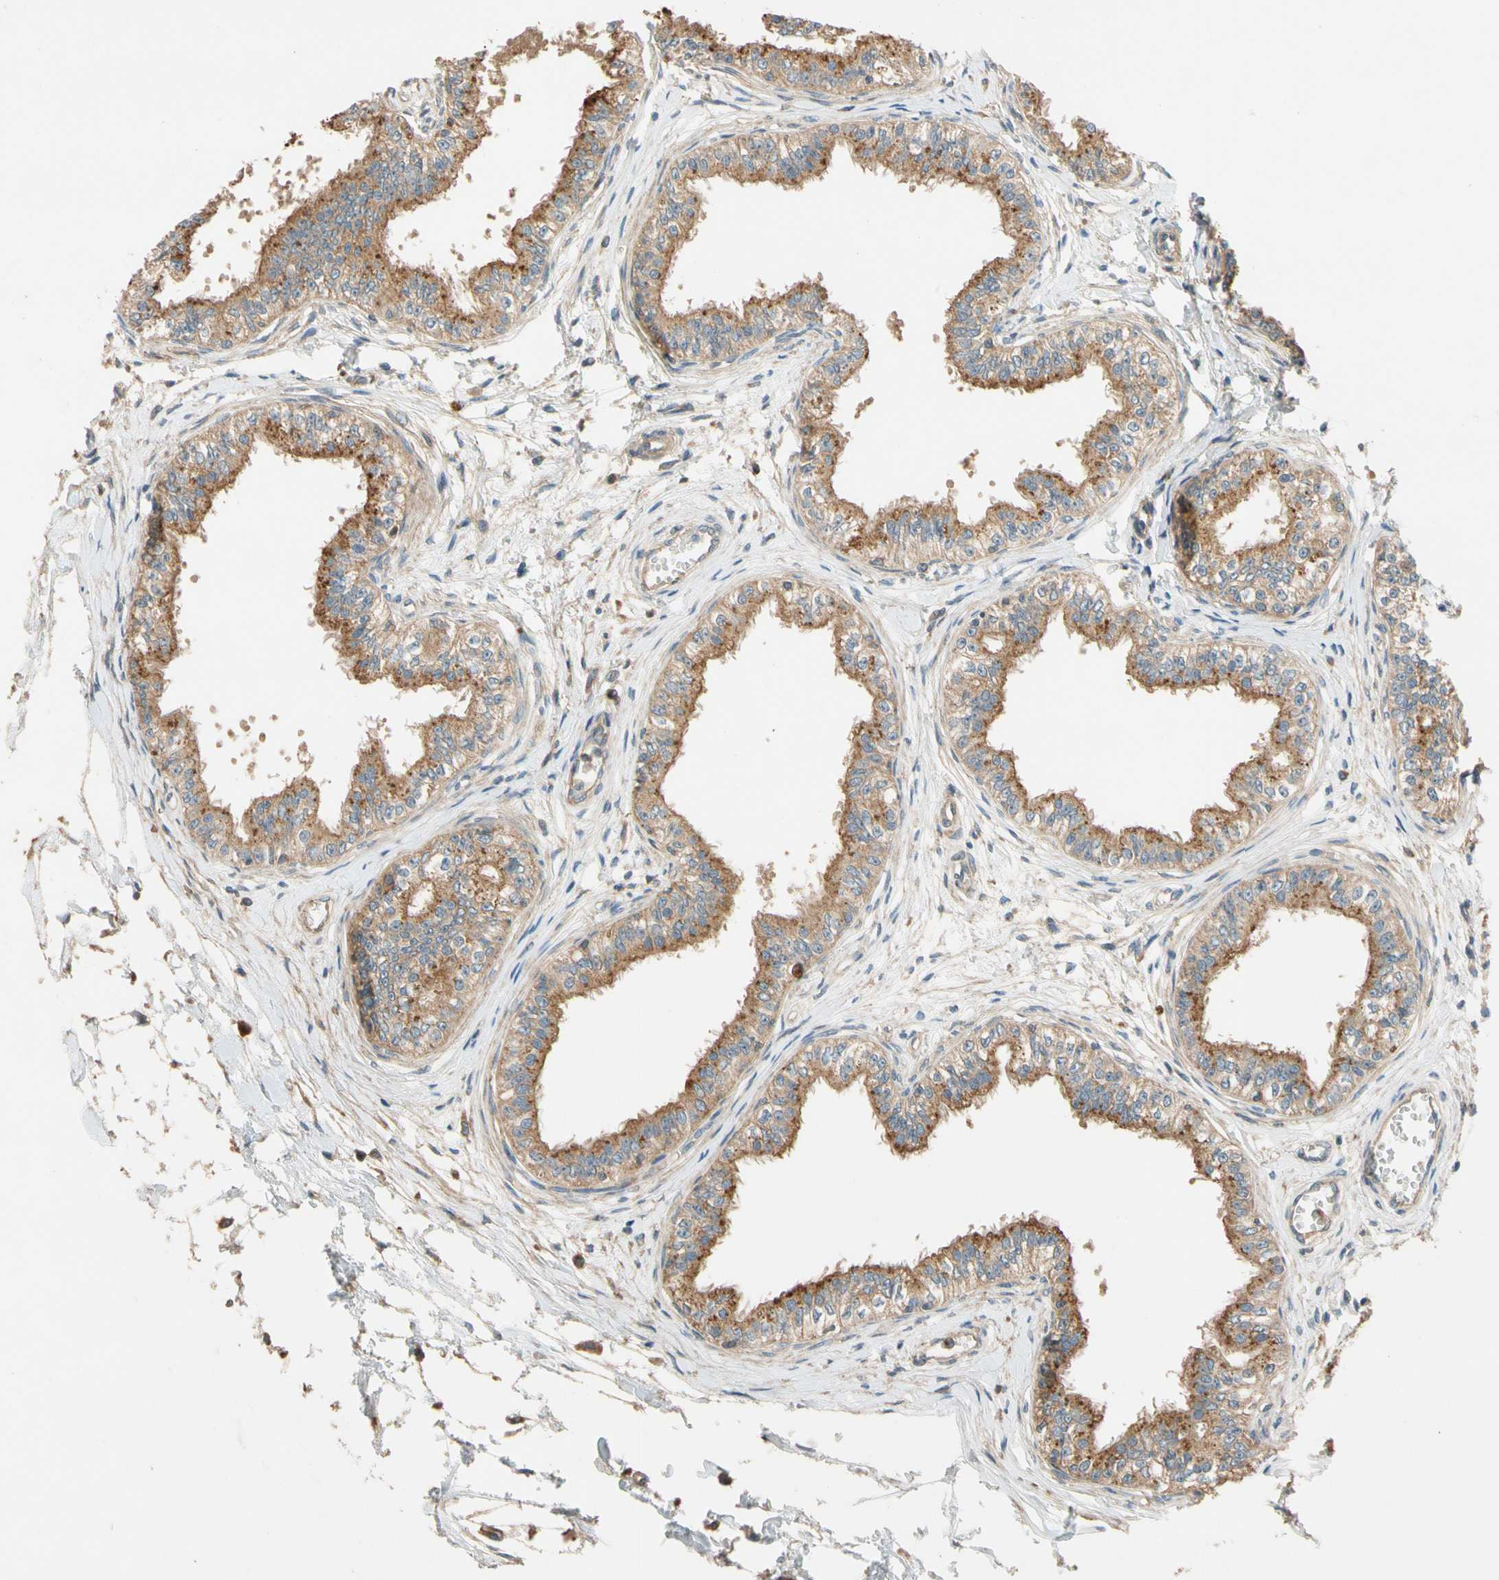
{"staining": {"intensity": "strong", "quantity": "25%-75%", "location": "cytoplasmic/membranous"}, "tissue": "epididymis", "cell_type": "Glandular cells", "image_type": "normal", "snomed": [{"axis": "morphology", "description": "Normal tissue, NOS"}, {"axis": "morphology", "description": "Adenocarcinoma, metastatic, NOS"}, {"axis": "topography", "description": "Testis"}, {"axis": "topography", "description": "Epididymis"}], "caption": "IHC histopathology image of benign epididymis stained for a protein (brown), which displays high levels of strong cytoplasmic/membranous staining in about 25%-75% of glandular cells.", "gene": "USP12", "patient": {"sex": "male", "age": 26}}